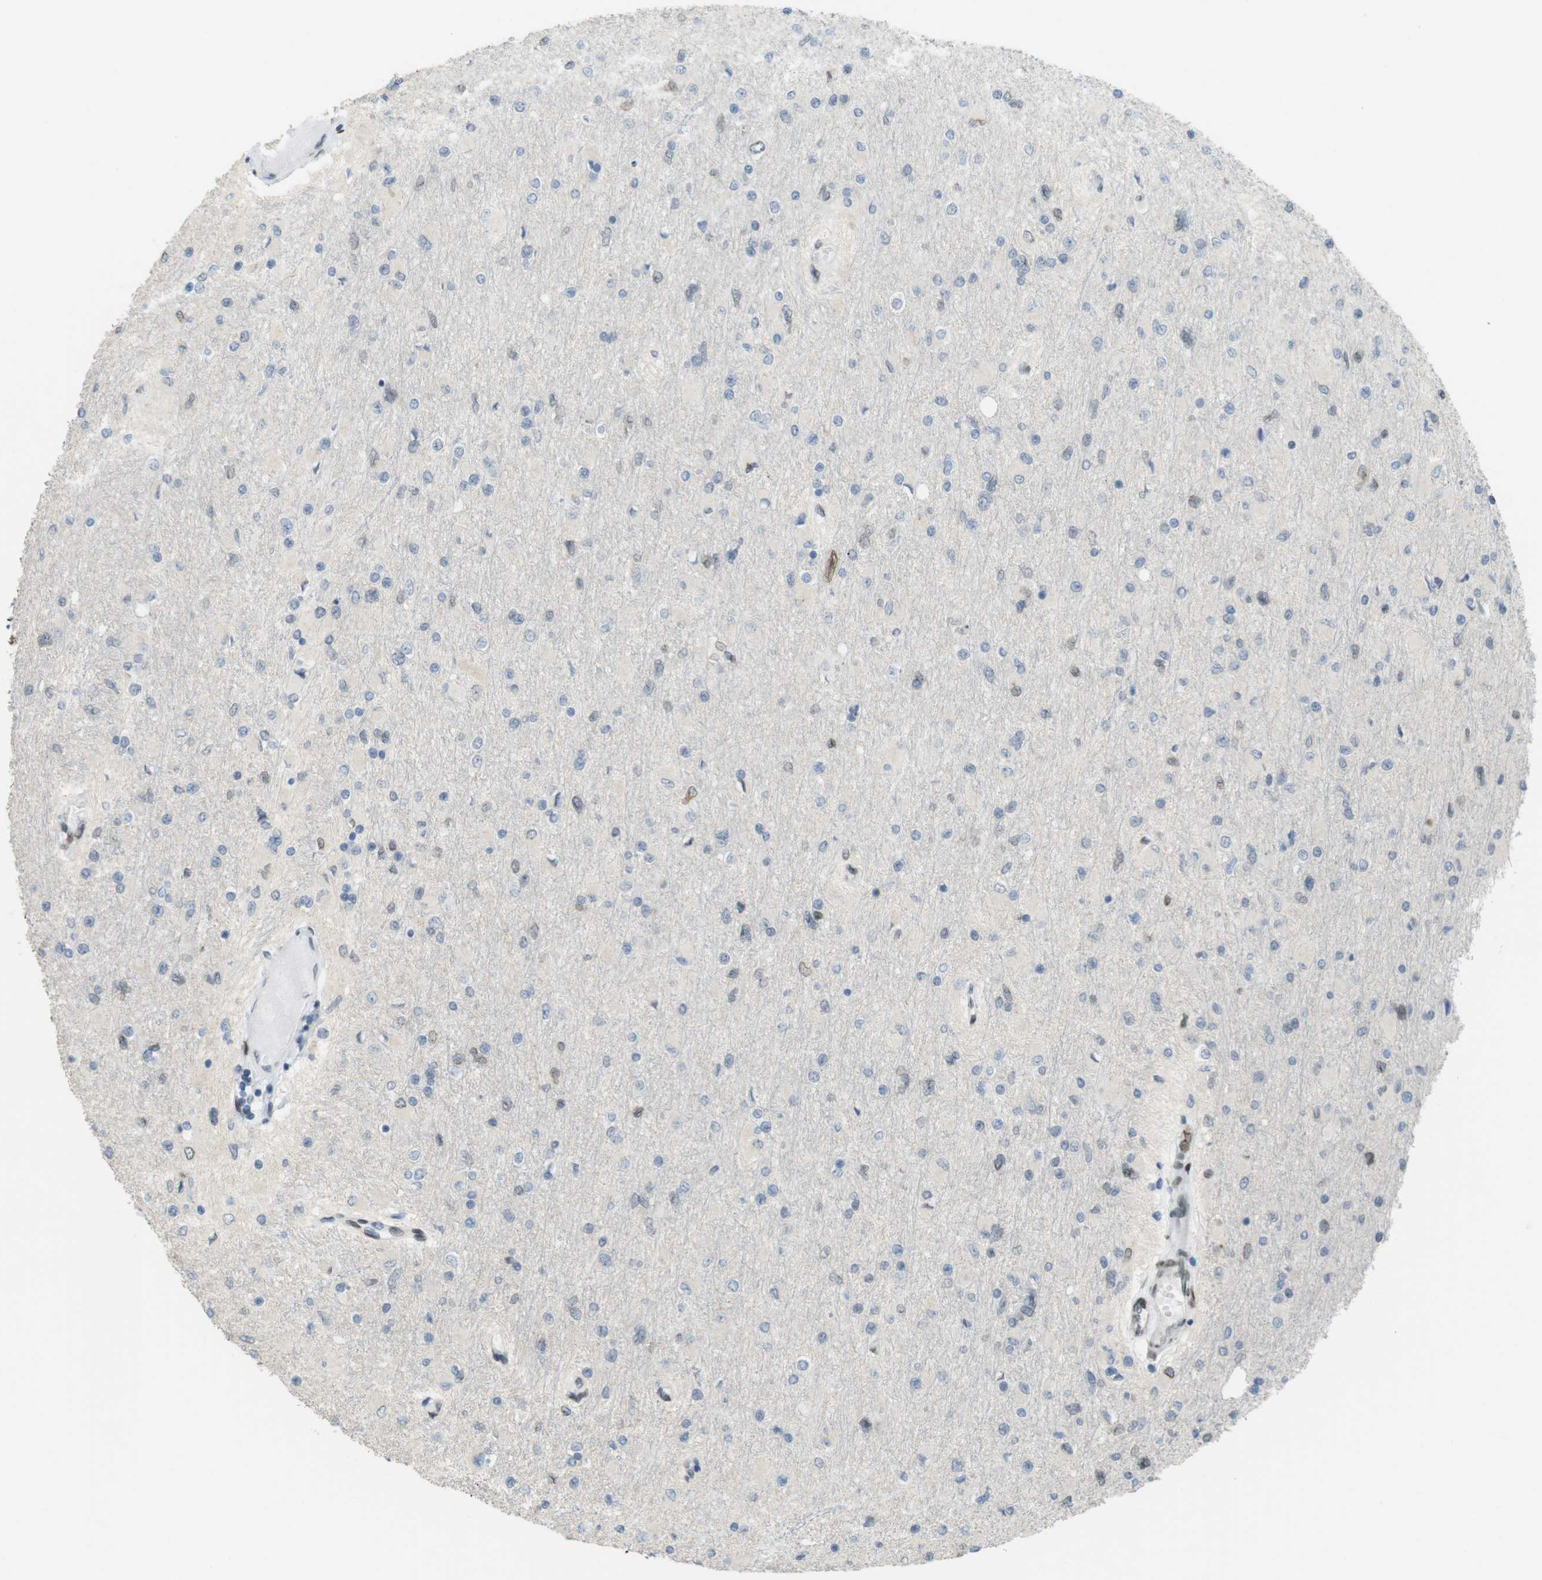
{"staining": {"intensity": "negative", "quantity": "none", "location": "none"}, "tissue": "glioma", "cell_type": "Tumor cells", "image_type": "cancer", "snomed": [{"axis": "morphology", "description": "Glioma, malignant, High grade"}, {"axis": "topography", "description": "Cerebral cortex"}], "caption": "The image exhibits no significant staining in tumor cells of malignant high-grade glioma. (Immunohistochemistry (ihc), brightfield microscopy, high magnification).", "gene": "ARL6IP6", "patient": {"sex": "female", "age": 36}}